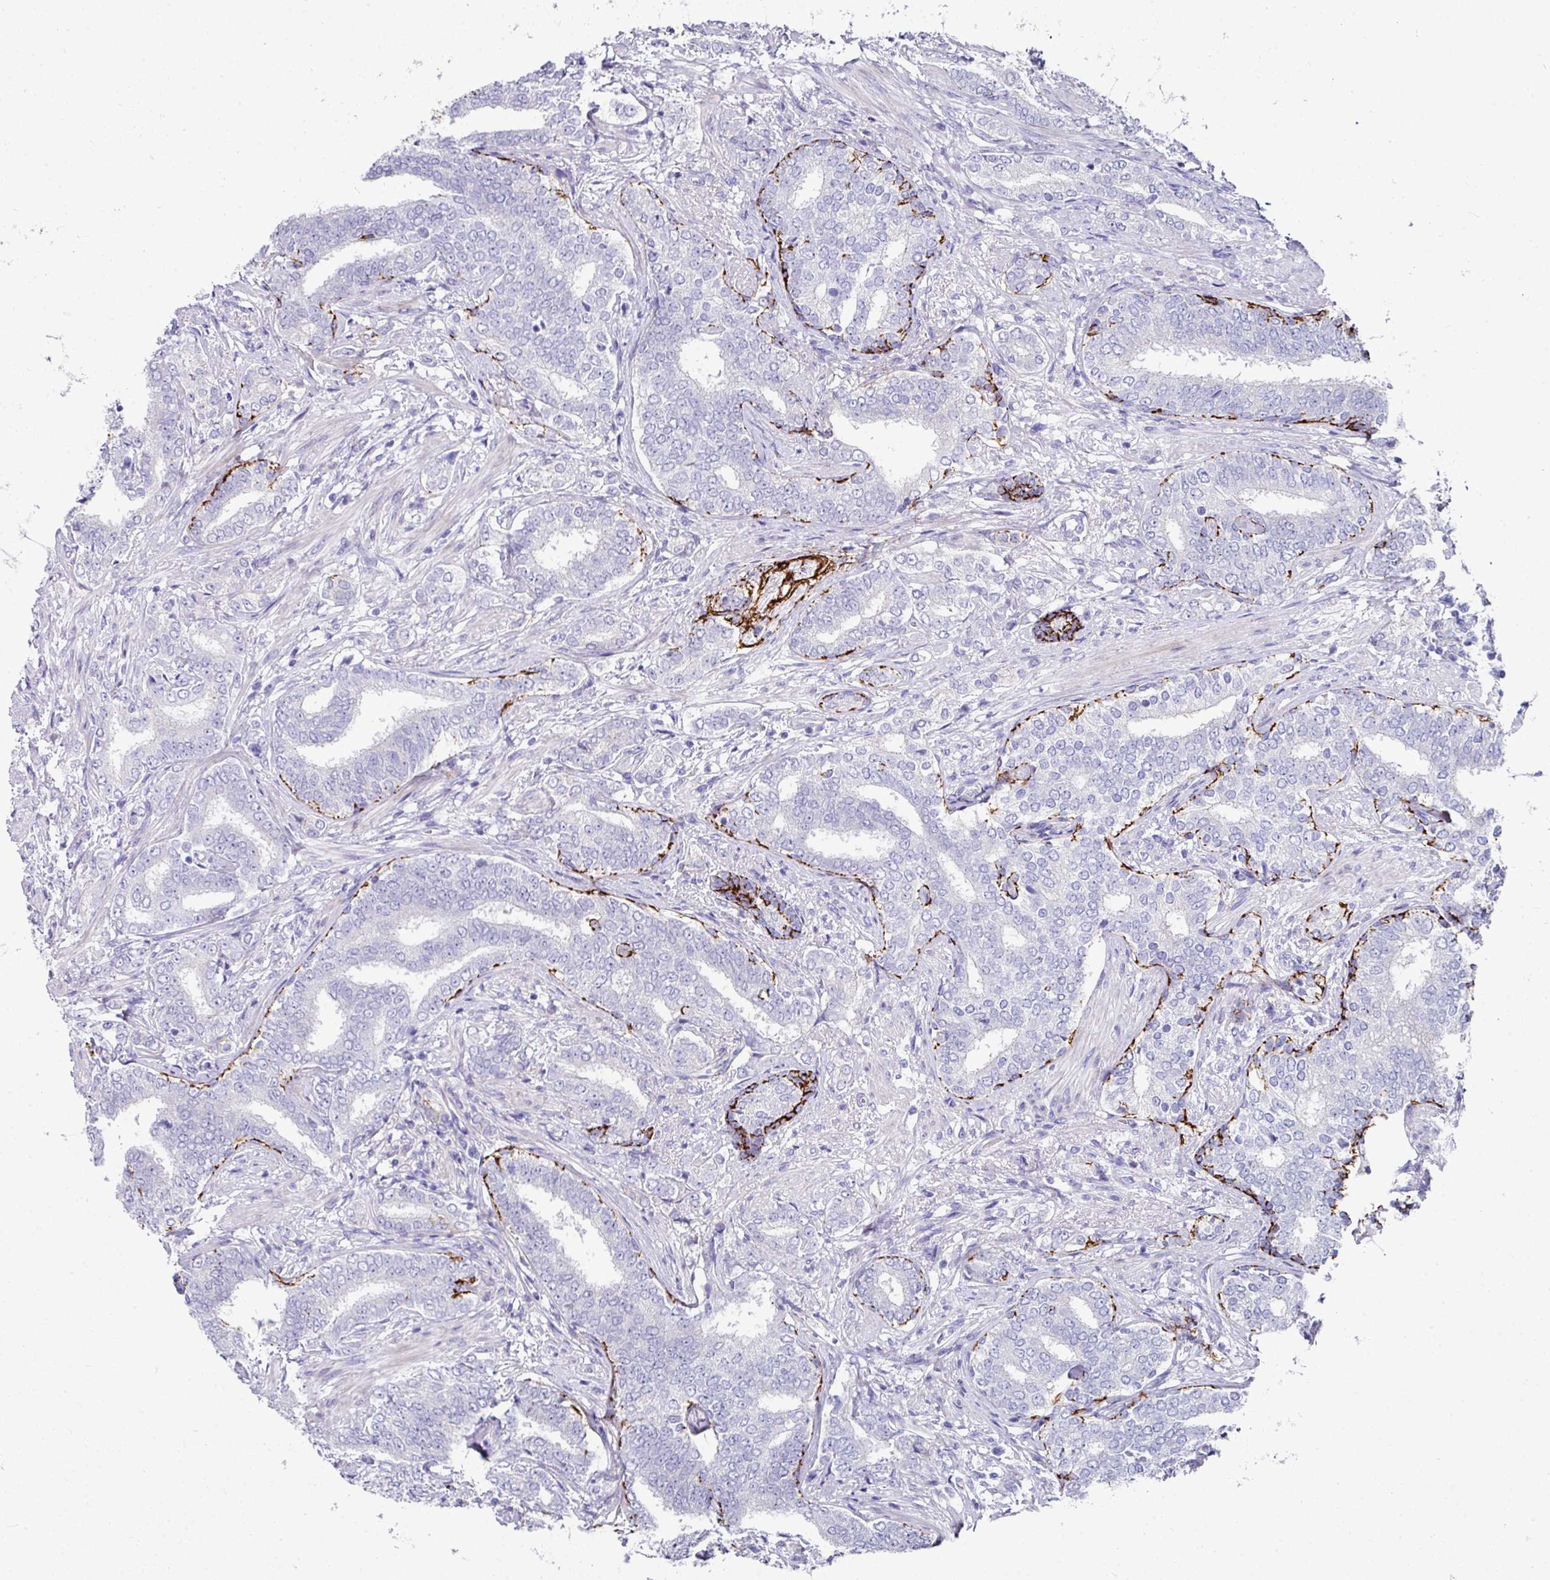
{"staining": {"intensity": "negative", "quantity": "none", "location": "none"}, "tissue": "prostate cancer", "cell_type": "Tumor cells", "image_type": "cancer", "snomed": [{"axis": "morphology", "description": "Adenocarcinoma, High grade"}, {"axis": "topography", "description": "Prostate"}], "caption": "This is a histopathology image of immunohistochemistry (IHC) staining of prostate cancer (high-grade adenocarcinoma), which shows no positivity in tumor cells.", "gene": "CLDN1", "patient": {"sex": "male", "age": 72}}